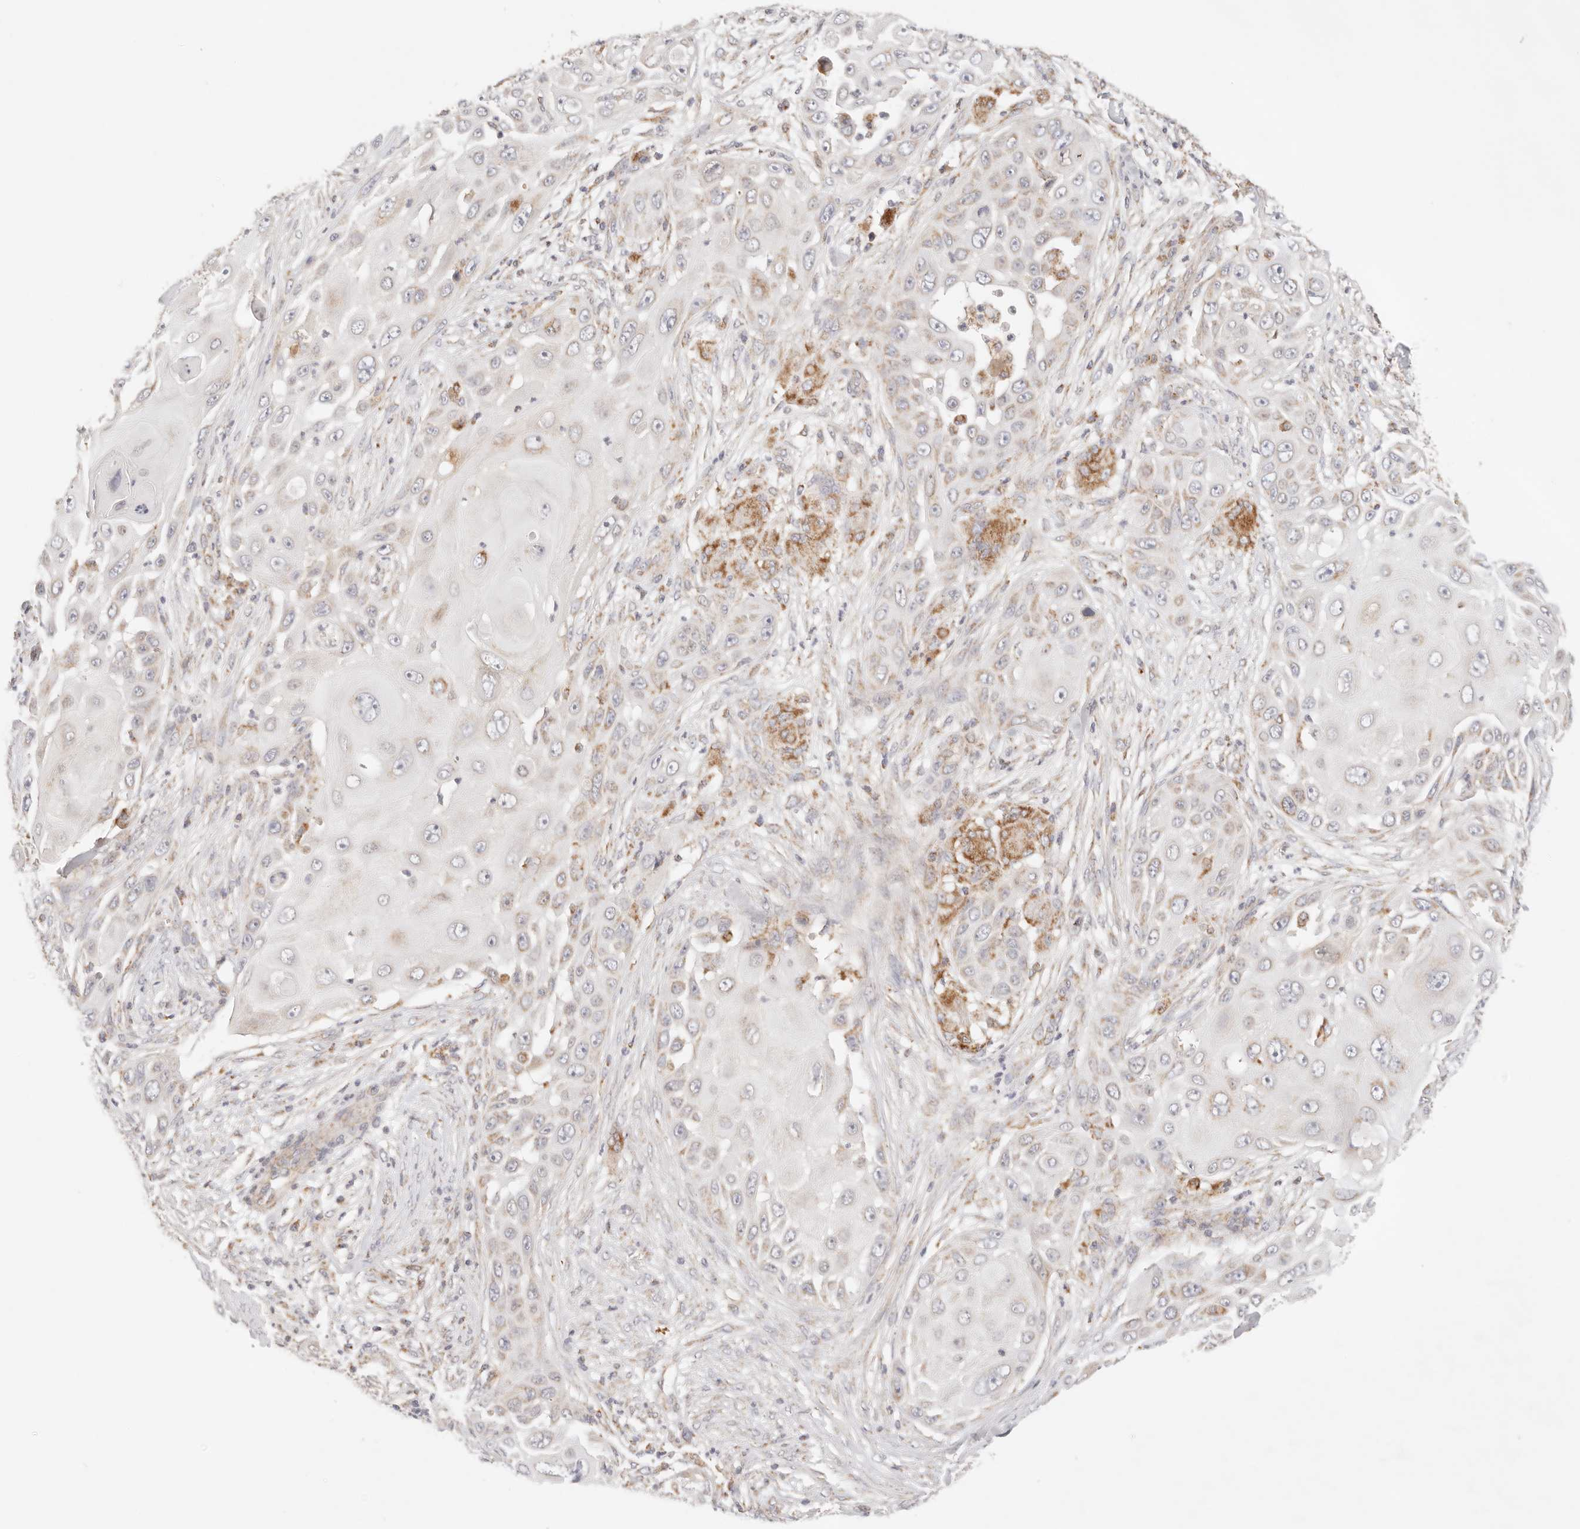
{"staining": {"intensity": "moderate", "quantity": "25%-75%", "location": "cytoplasmic/membranous"}, "tissue": "skin cancer", "cell_type": "Tumor cells", "image_type": "cancer", "snomed": [{"axis": "morphology", "description": "Squamous cell carcinoma, NOS"}, {"axis": "topography", "description": "Skin"}], "caption": "The histopathology image shows immunohistochemical staining of squamous cell carcinoma (skin). There is moderate cytoplasmic/membranous staining is seen in approximately 25%-75% of tumor cells.", "gene": "COA6", "patient": {"sex": "female", "age": 44}}